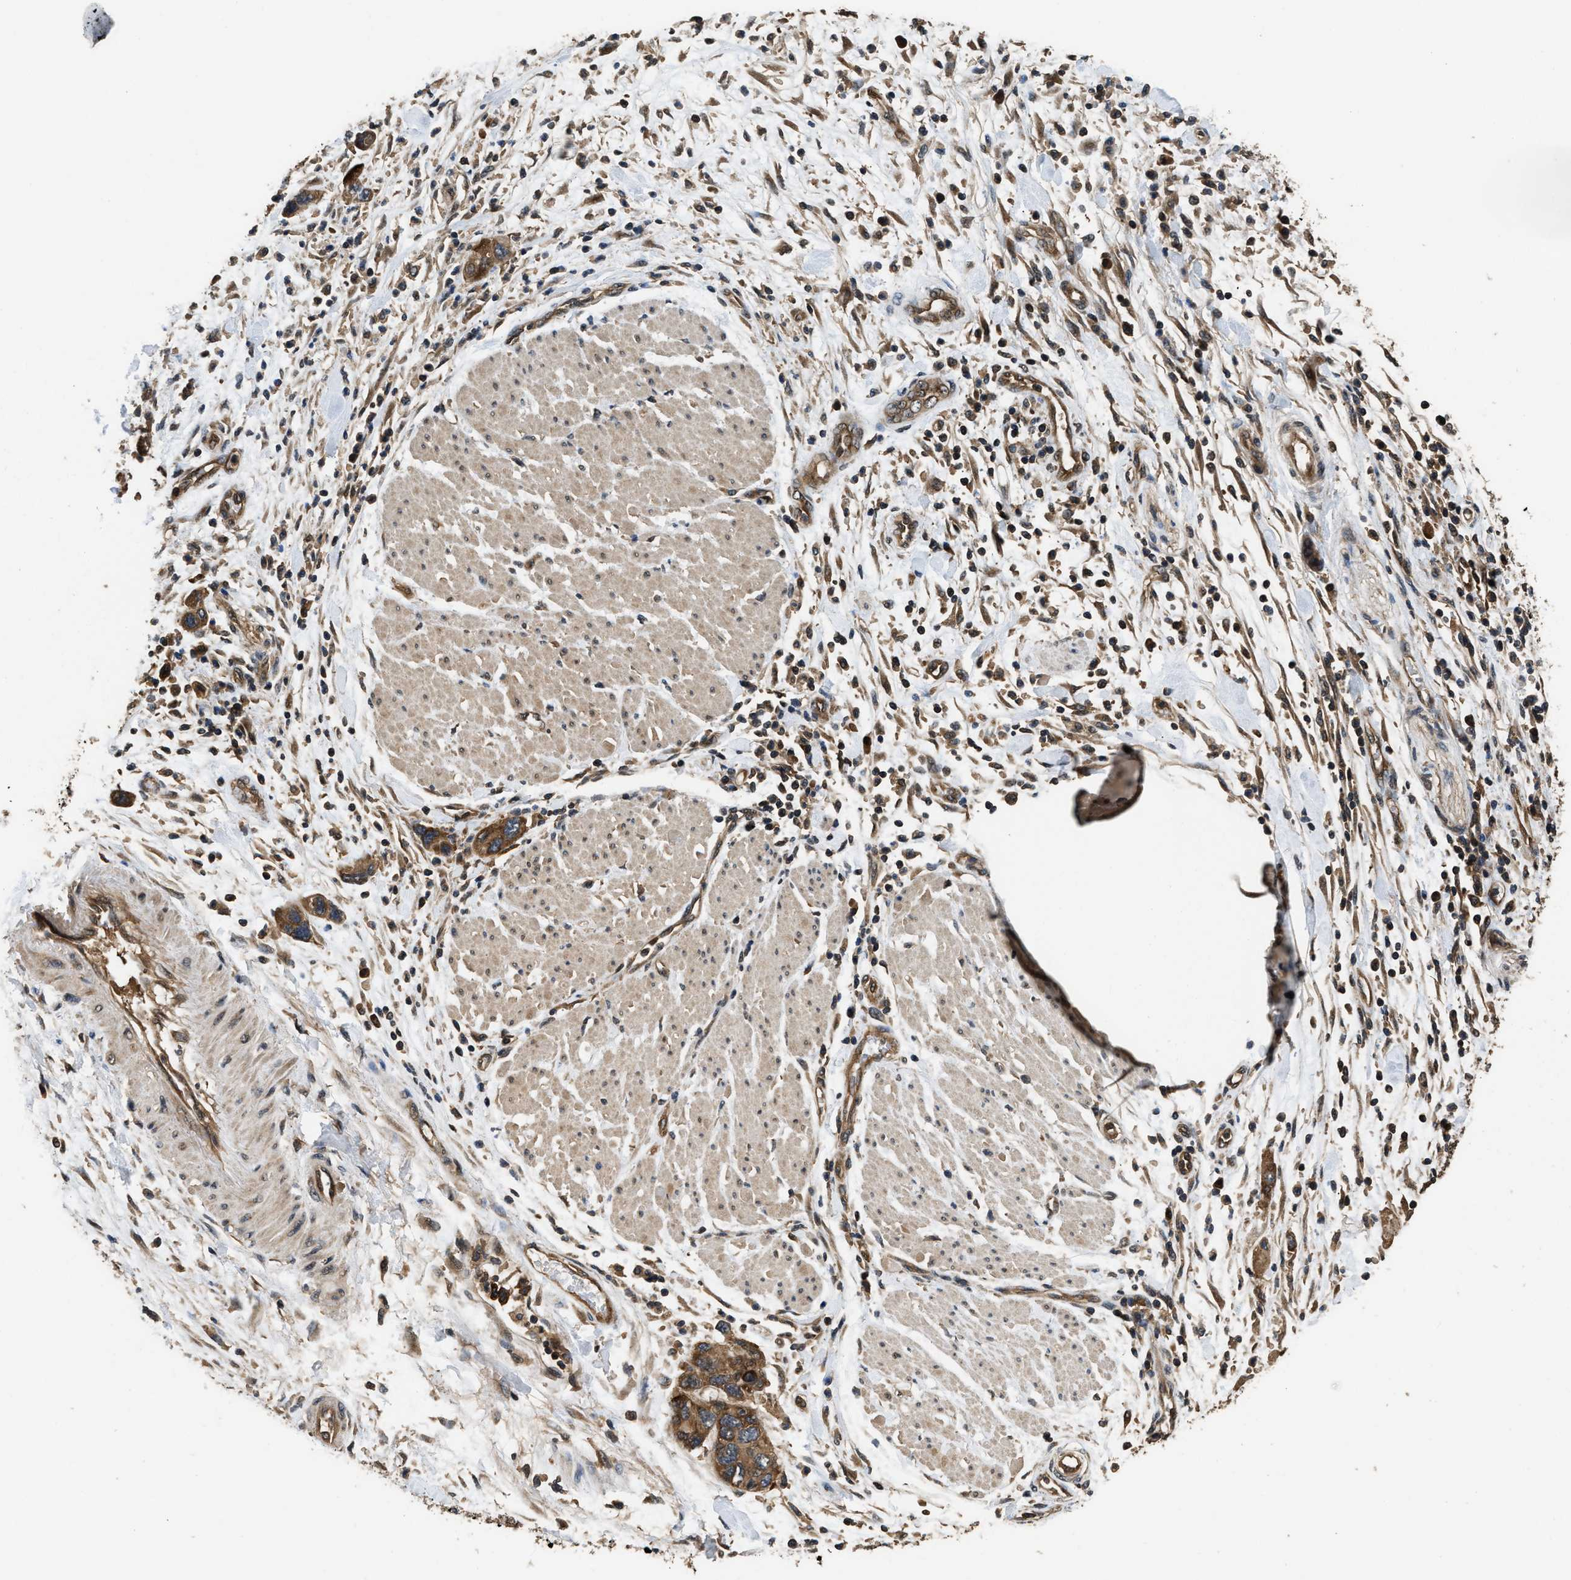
{"staining": {"intensity": "moderate", "quantity": ">75%", "location": "cytoplasmic/membranous"}, "tissue": "pancreatic cancer", "cell_type": "Tumor cells", "image_type": "cancer", "snomed": [{"axis": "morphology", "description": "Normal tissue, NOS"}, {"axis": "morphology", "description": "Adenocarcinoma, NOS"}, {"axis": "topography", "description": "Pancreas"}], "caption": "There is medium levels of moderate cytoplasmic/membranous positivity in tumor cells of pancreatic cancer (adenocarcinoma), as demonstrated by immunohistochemical staining (brown color).", "gene": "DNAJC2", "patient": {"sex": "female", "age": 71}}